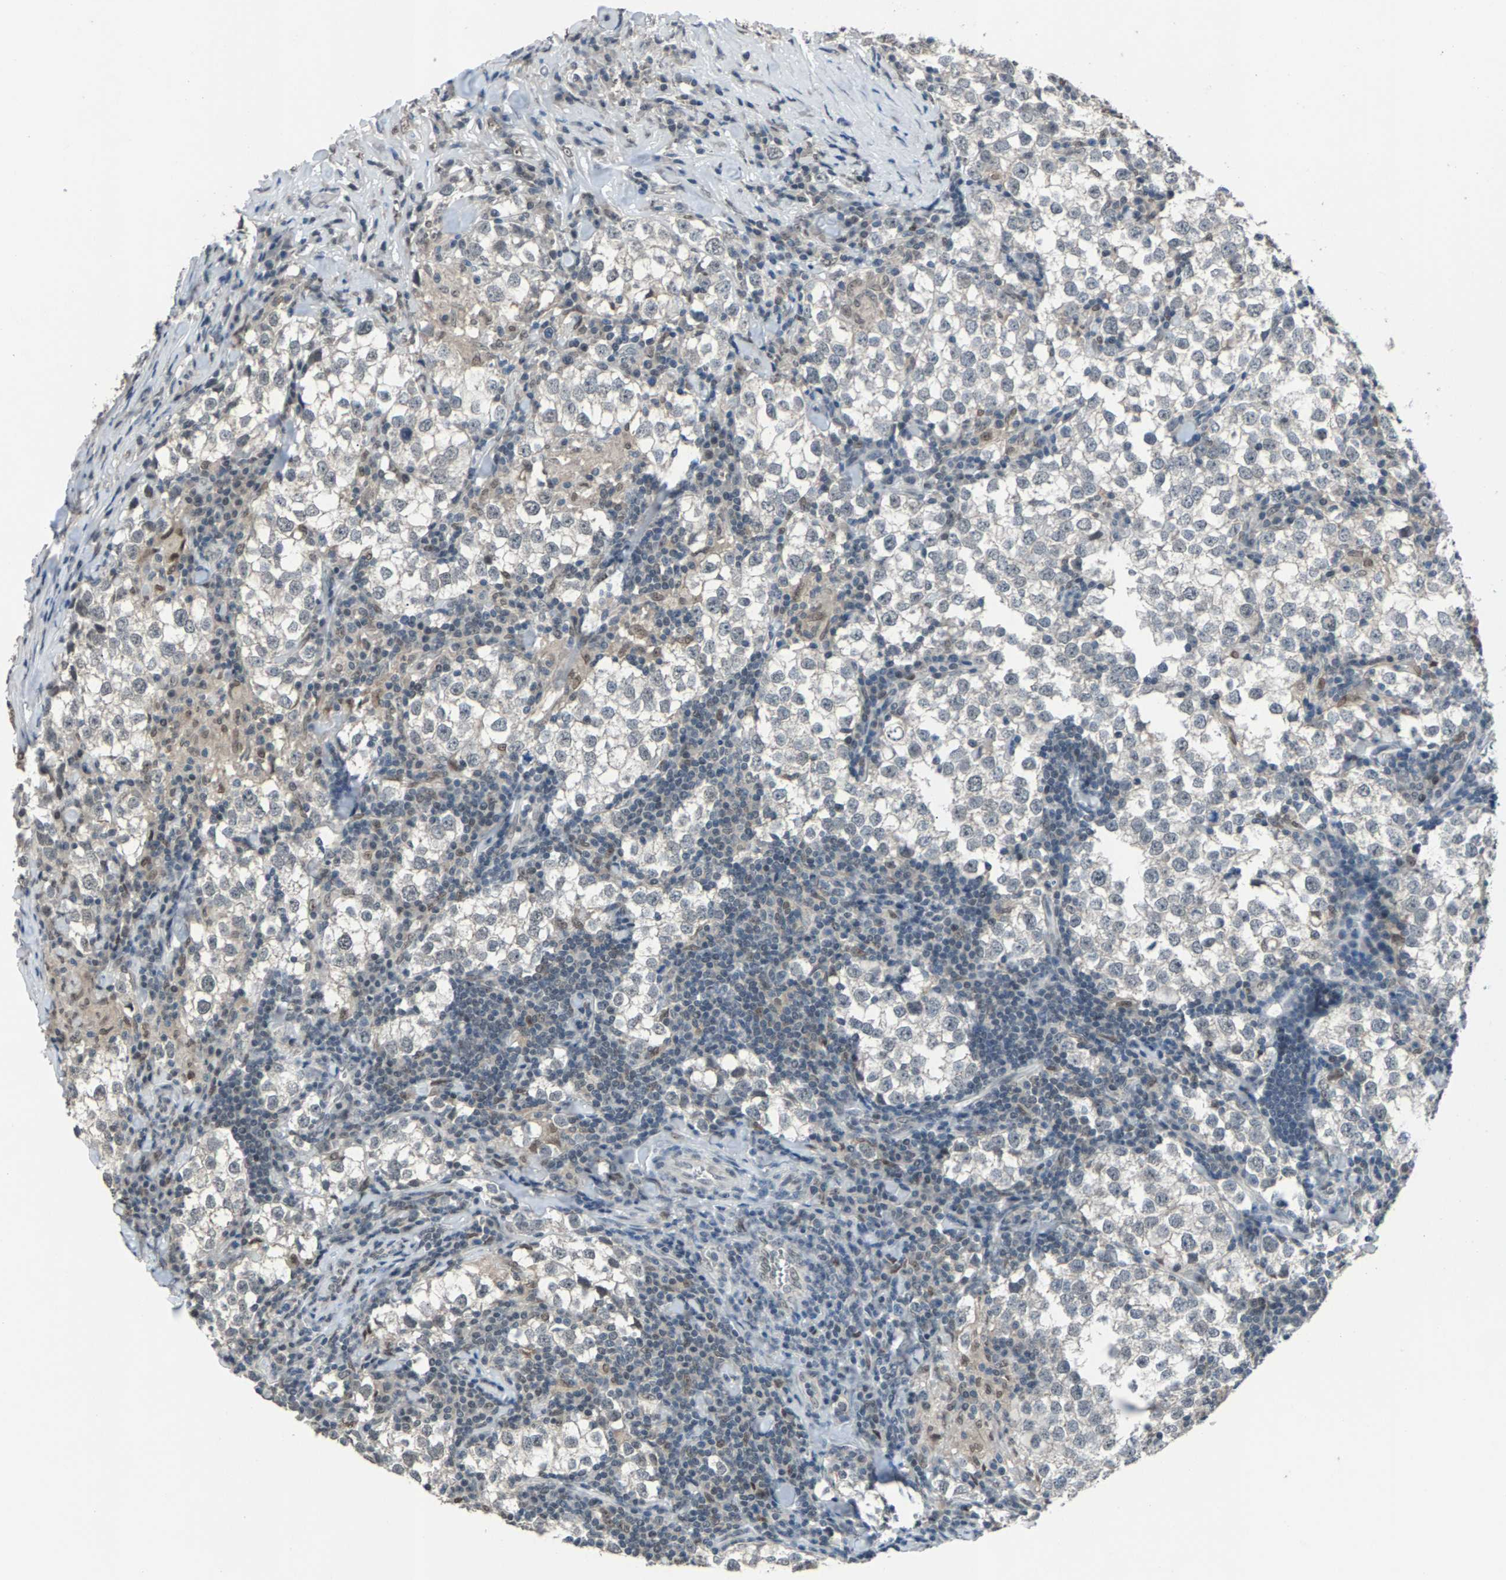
{"staining": {"intensity": "negative", "quantity": "none", "location": "none"}, "tissue": "testis cancer", "cell_type": "Tumor cells", "image_type": "cancer", "snomed": [{"axis": "morphology", "description": "Seminoma, NOS"}, {"axis": "morphology", "description": "Carcinoma, Embryonal, NOS"}, {"axis": "topography", "description": "Testis"}], "caption": "There is no significant expression in tumor cells of testis embryonal carcinoma.", "gene": "ZNF276", "patient": {"sex": "male", "age": 36}}